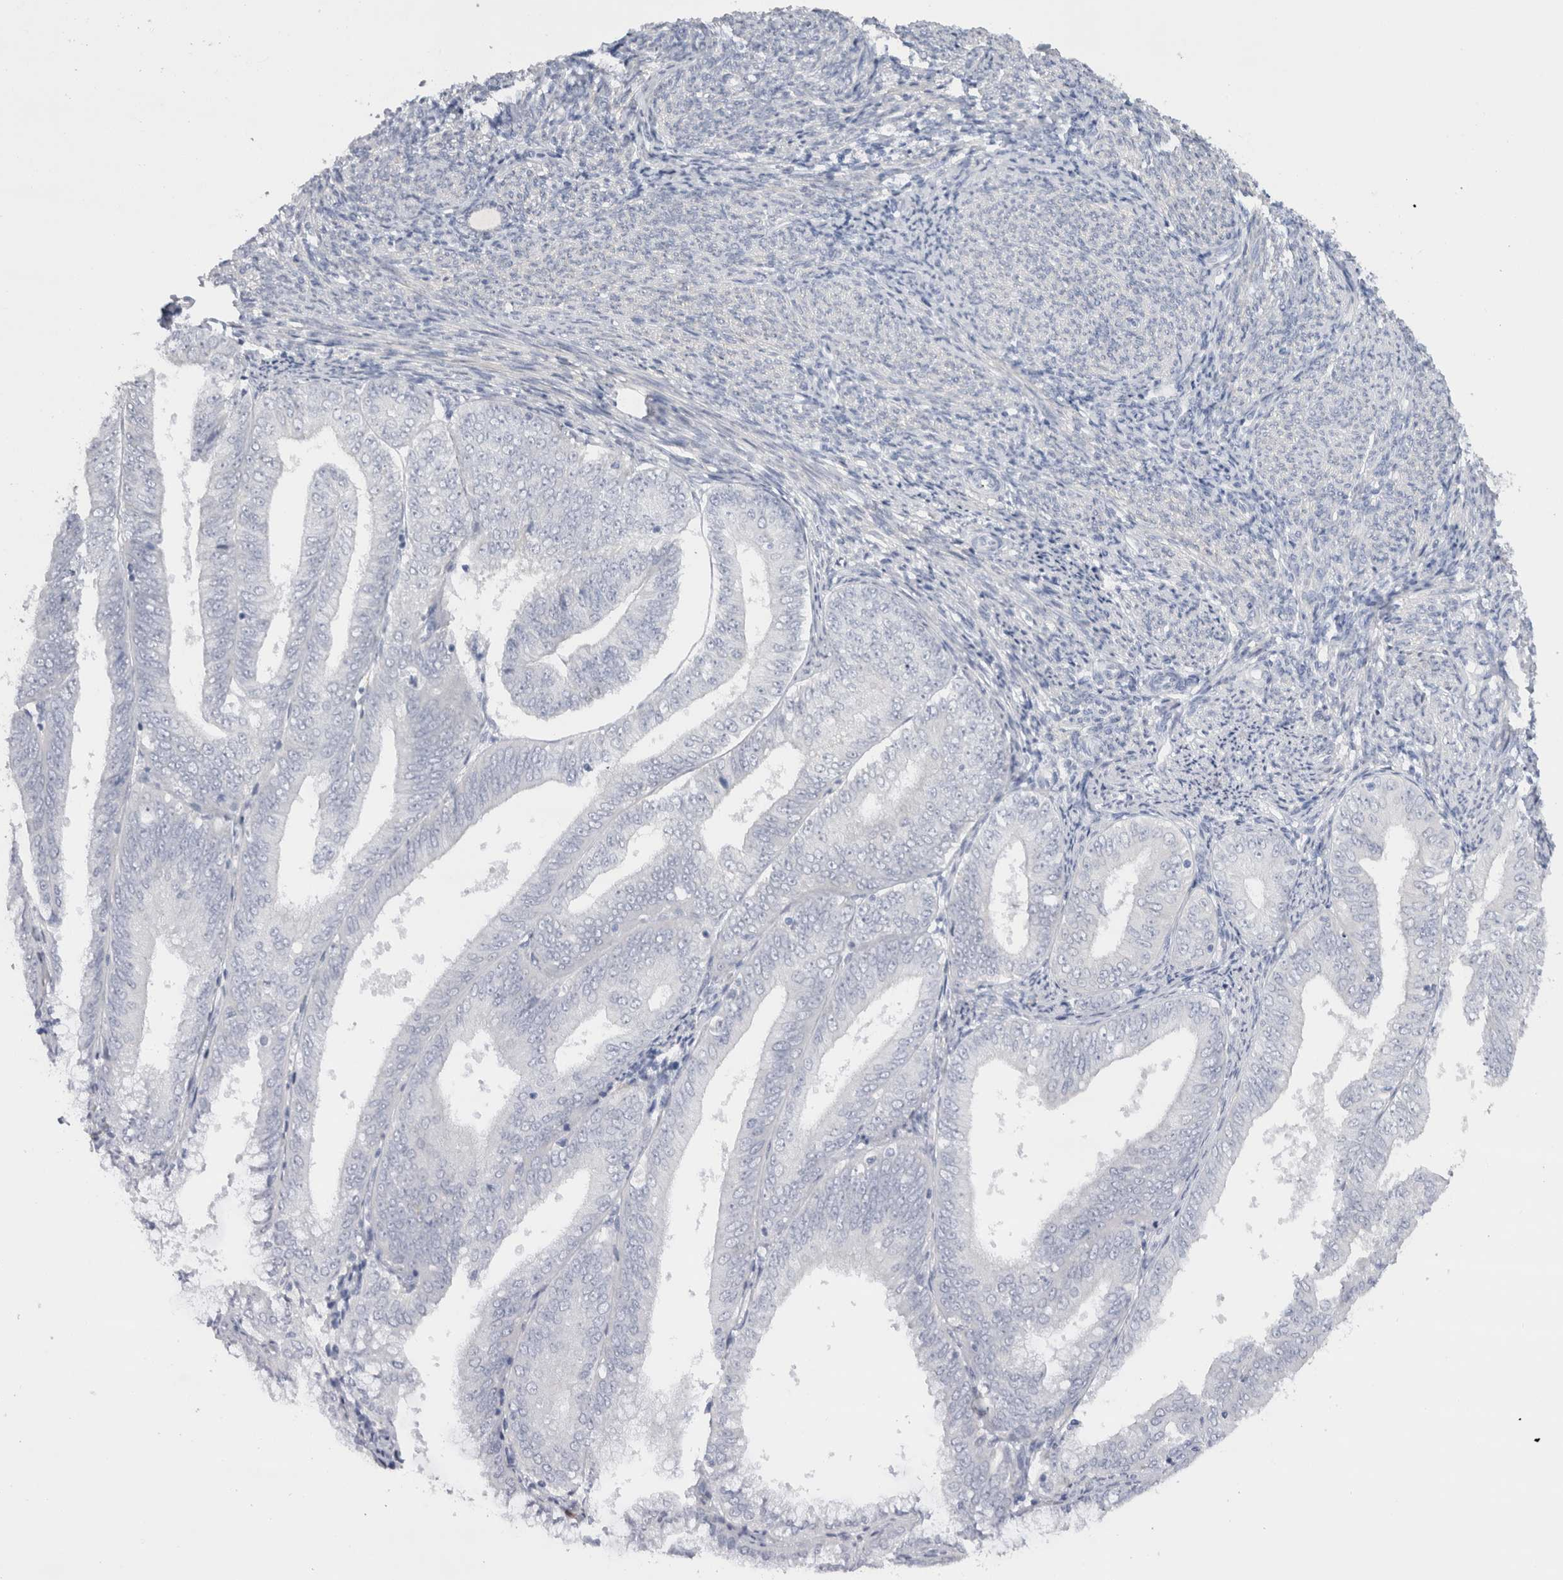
{"staining": {"intensity": "negative", "quantity": "none", "location": "none"}, "tissue": "endometrial cancer", "cell_type": "Tumor cells", "image_type": "cancer", "snomed": [{"axis": "morphology", "description": "Adenocarcinoma, NOS"}, {"axis": "topography", "description": "Endometrium"}], "caption": "IHC photomicrograph of neoplastic tissue: endometrial cancer stained with DAB shows no significant protein expression in tumor cells. The staining was performed using DAB to visualize the protein expression in brown, while the nuclei were stained in blue with hematoxylin (Magnification: 20x).", "gene": "CDH17", "patient": {"sex": "female", "age": 63}}